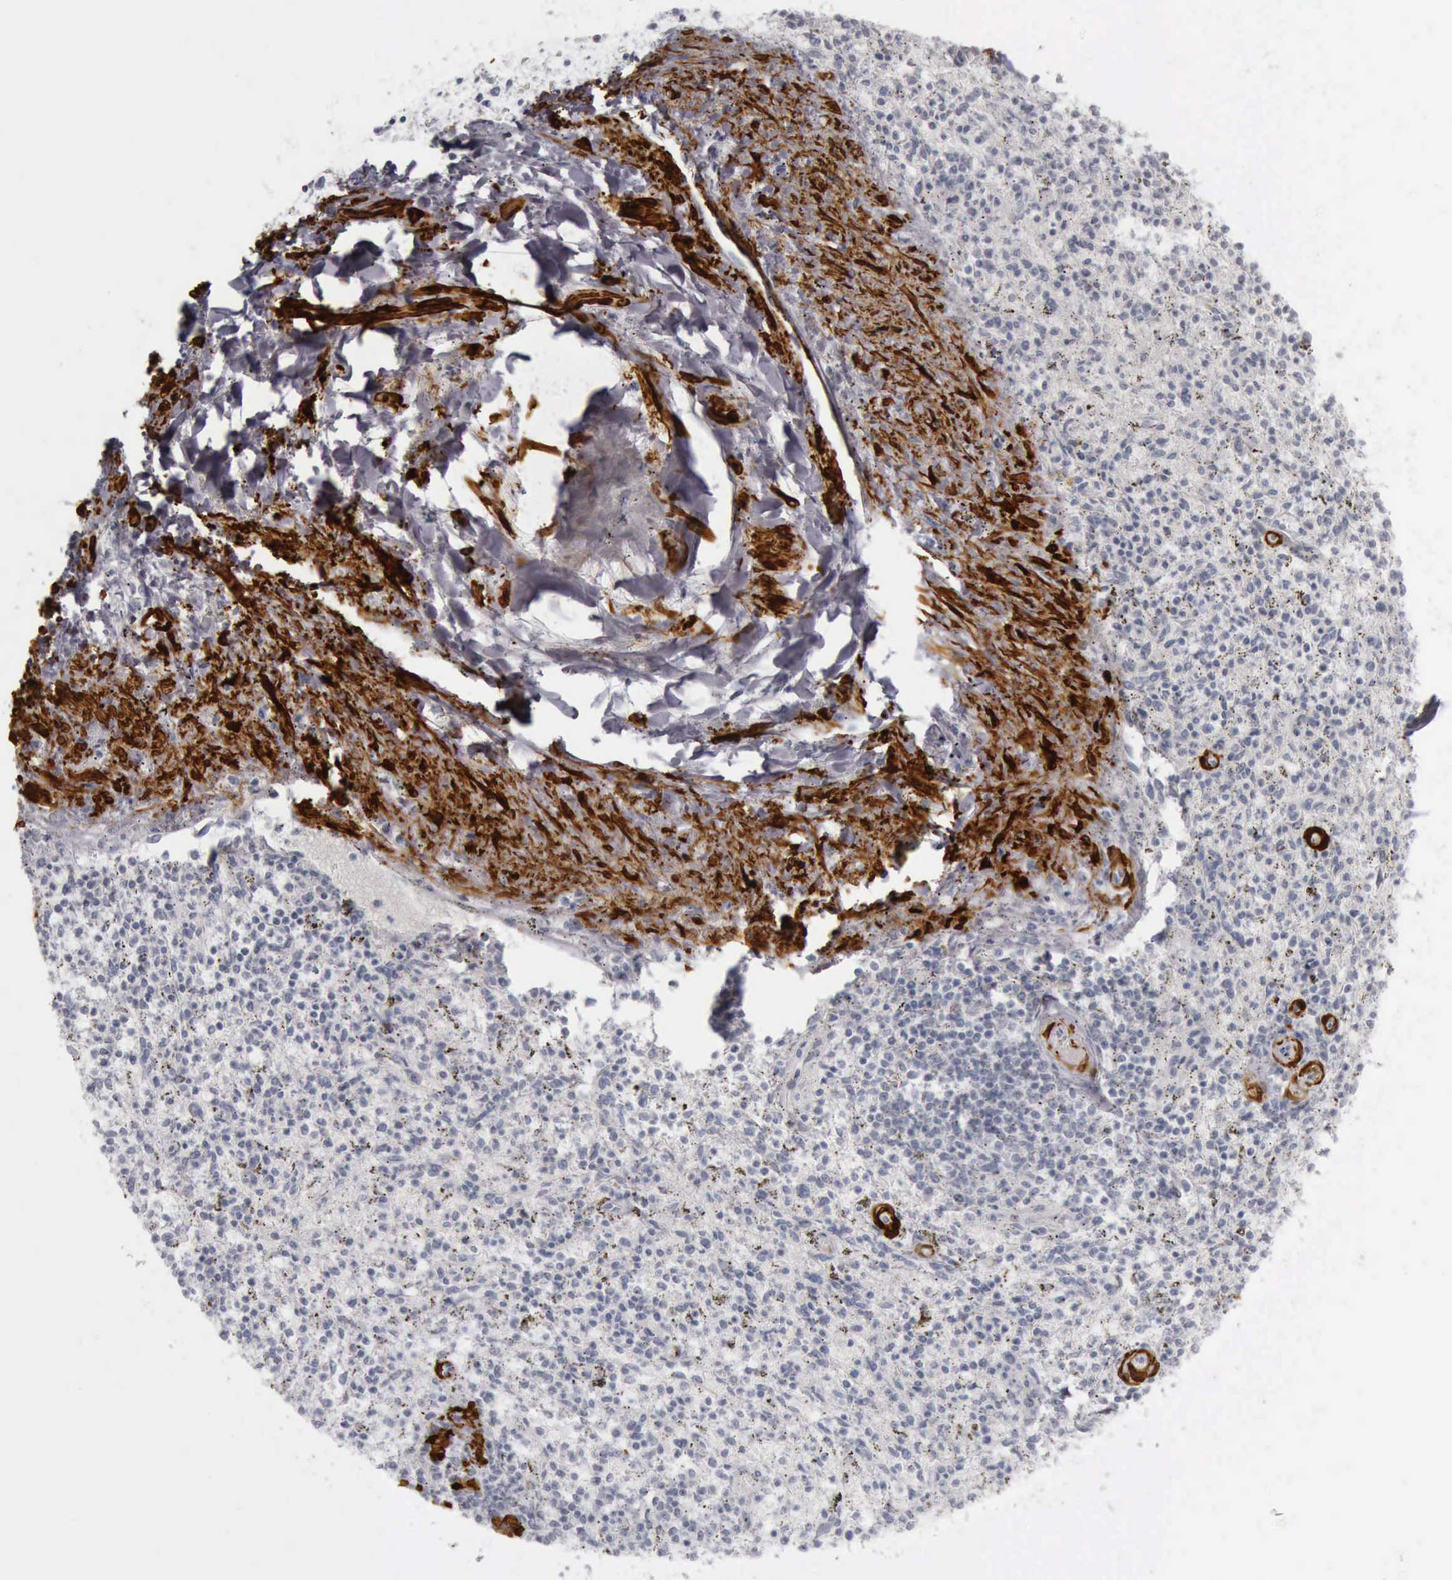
{"staining": {"intensity": "negative", "quantity": "none", "location": "none"}, "tissue": "spleen", "cell_type": "Cells in red pulp", "image_type": "normal", "snomed": [{"axis": "morphology", "description": "Normal tissue, NOS"}, {"axis": "topography", "description": "Spleen"}], "caption": "Immunohistochemistry of unremarkable spleen reveals no expression in cells in red pulp. The staining was performed using DAB (3,3'-diaminobenzidine) to visualize the protein expression in brown, while the nuclei were stained in blue with hematoxylin (Magnification: 20x).", "gene": "CALD1", "patient": {"sex": "male", "age": 72}}